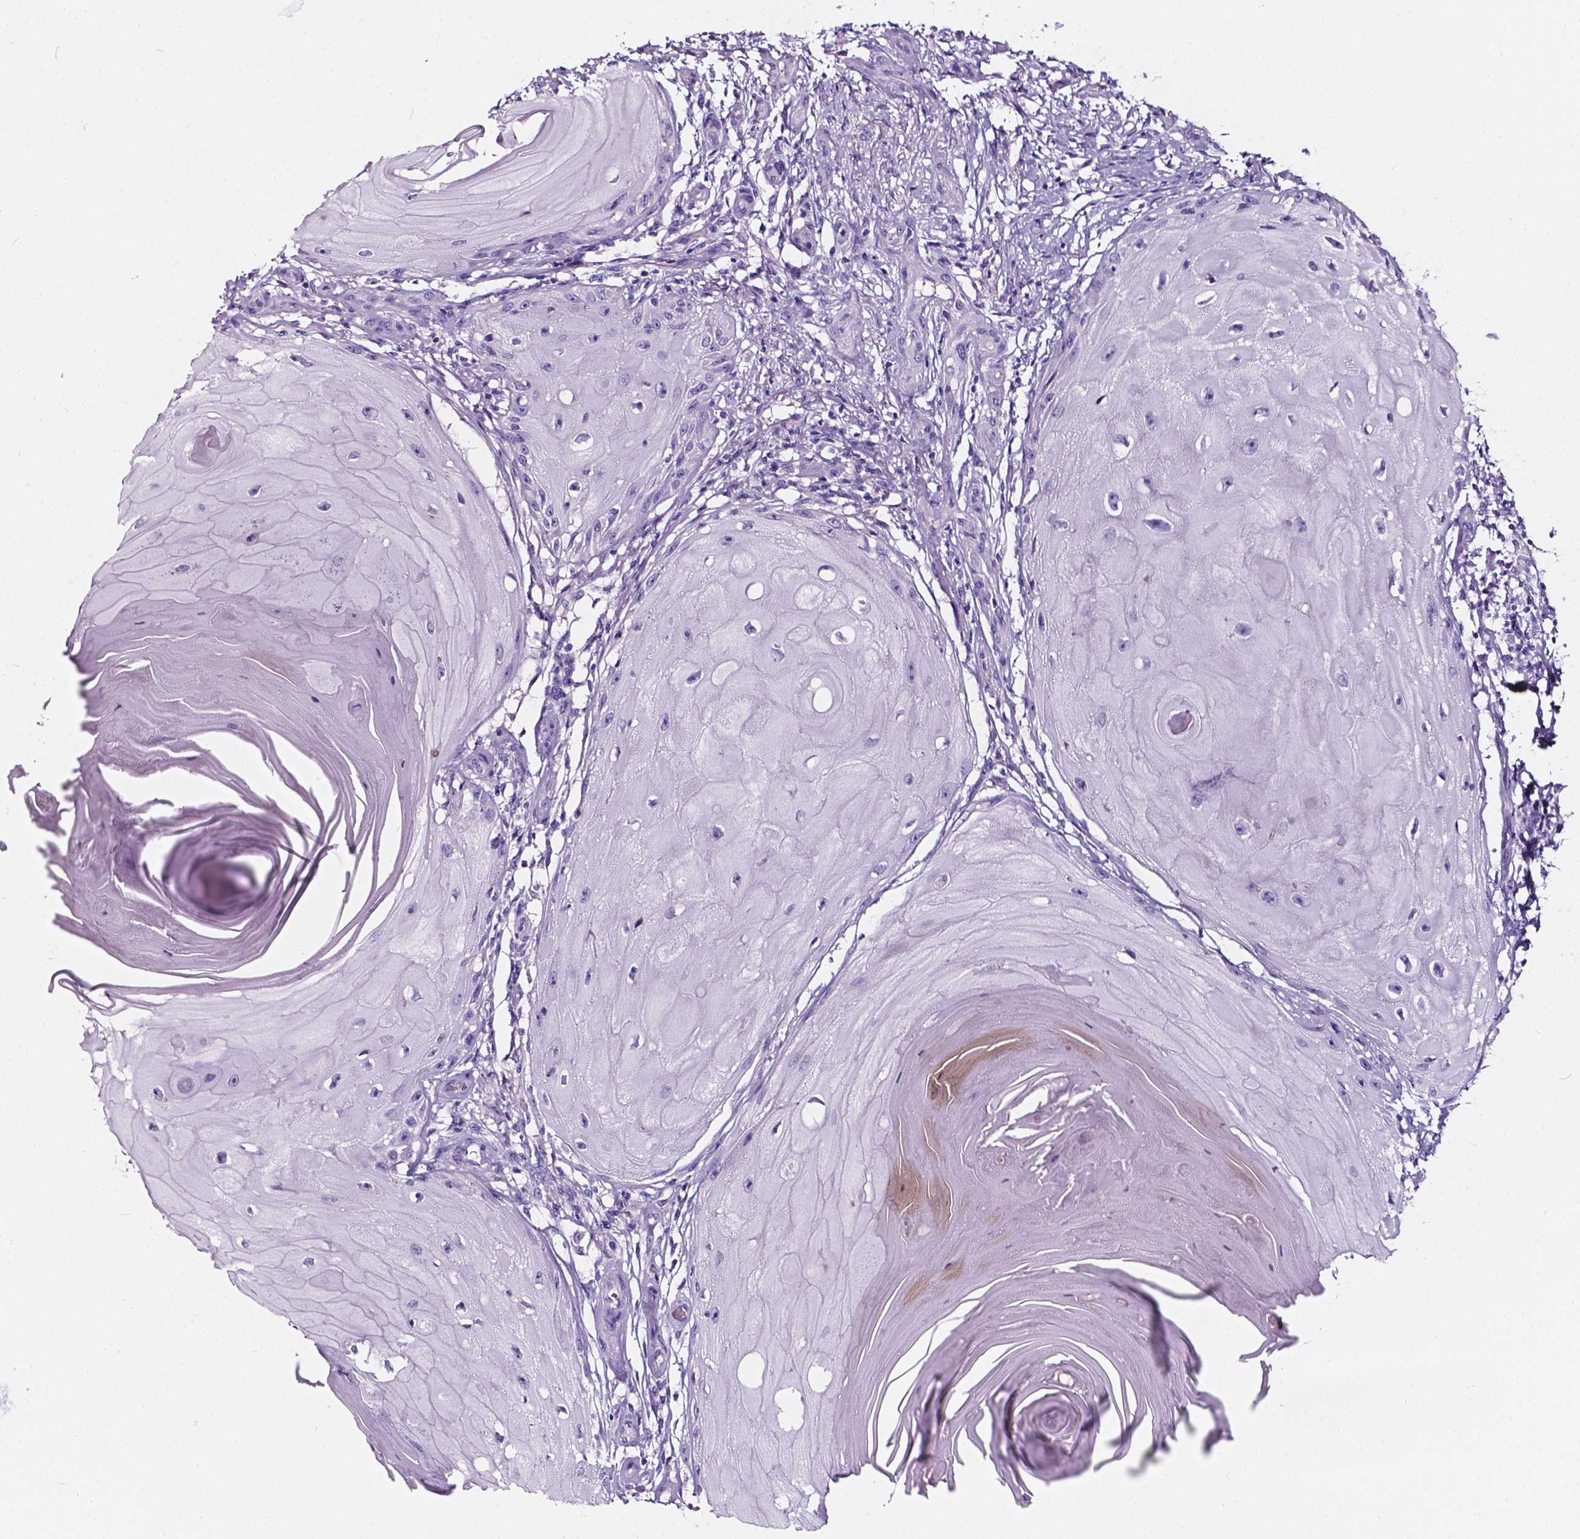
{"staining": {"intensity": "negative", "quantity": "none", "location": "none"}, "tissue": "skin cancer", "cell_type": "Tumor cells", "image_type": "cancer", "snomed": [{"axis": "morphology", "description": "Squamous cell carcinoma, NOS"}, {"axis": "topography", "description": "Skin"}], "caption": "Skin squamous cell carcinoma was stained to show a protein in brown. There is no significant positivity in tumor cells. (DAB immunohistochemistry visualized using brightfield microscopy, high magnification).", "gene": "CLSTN2", "patient": {"sex": "female", "age": 77}}